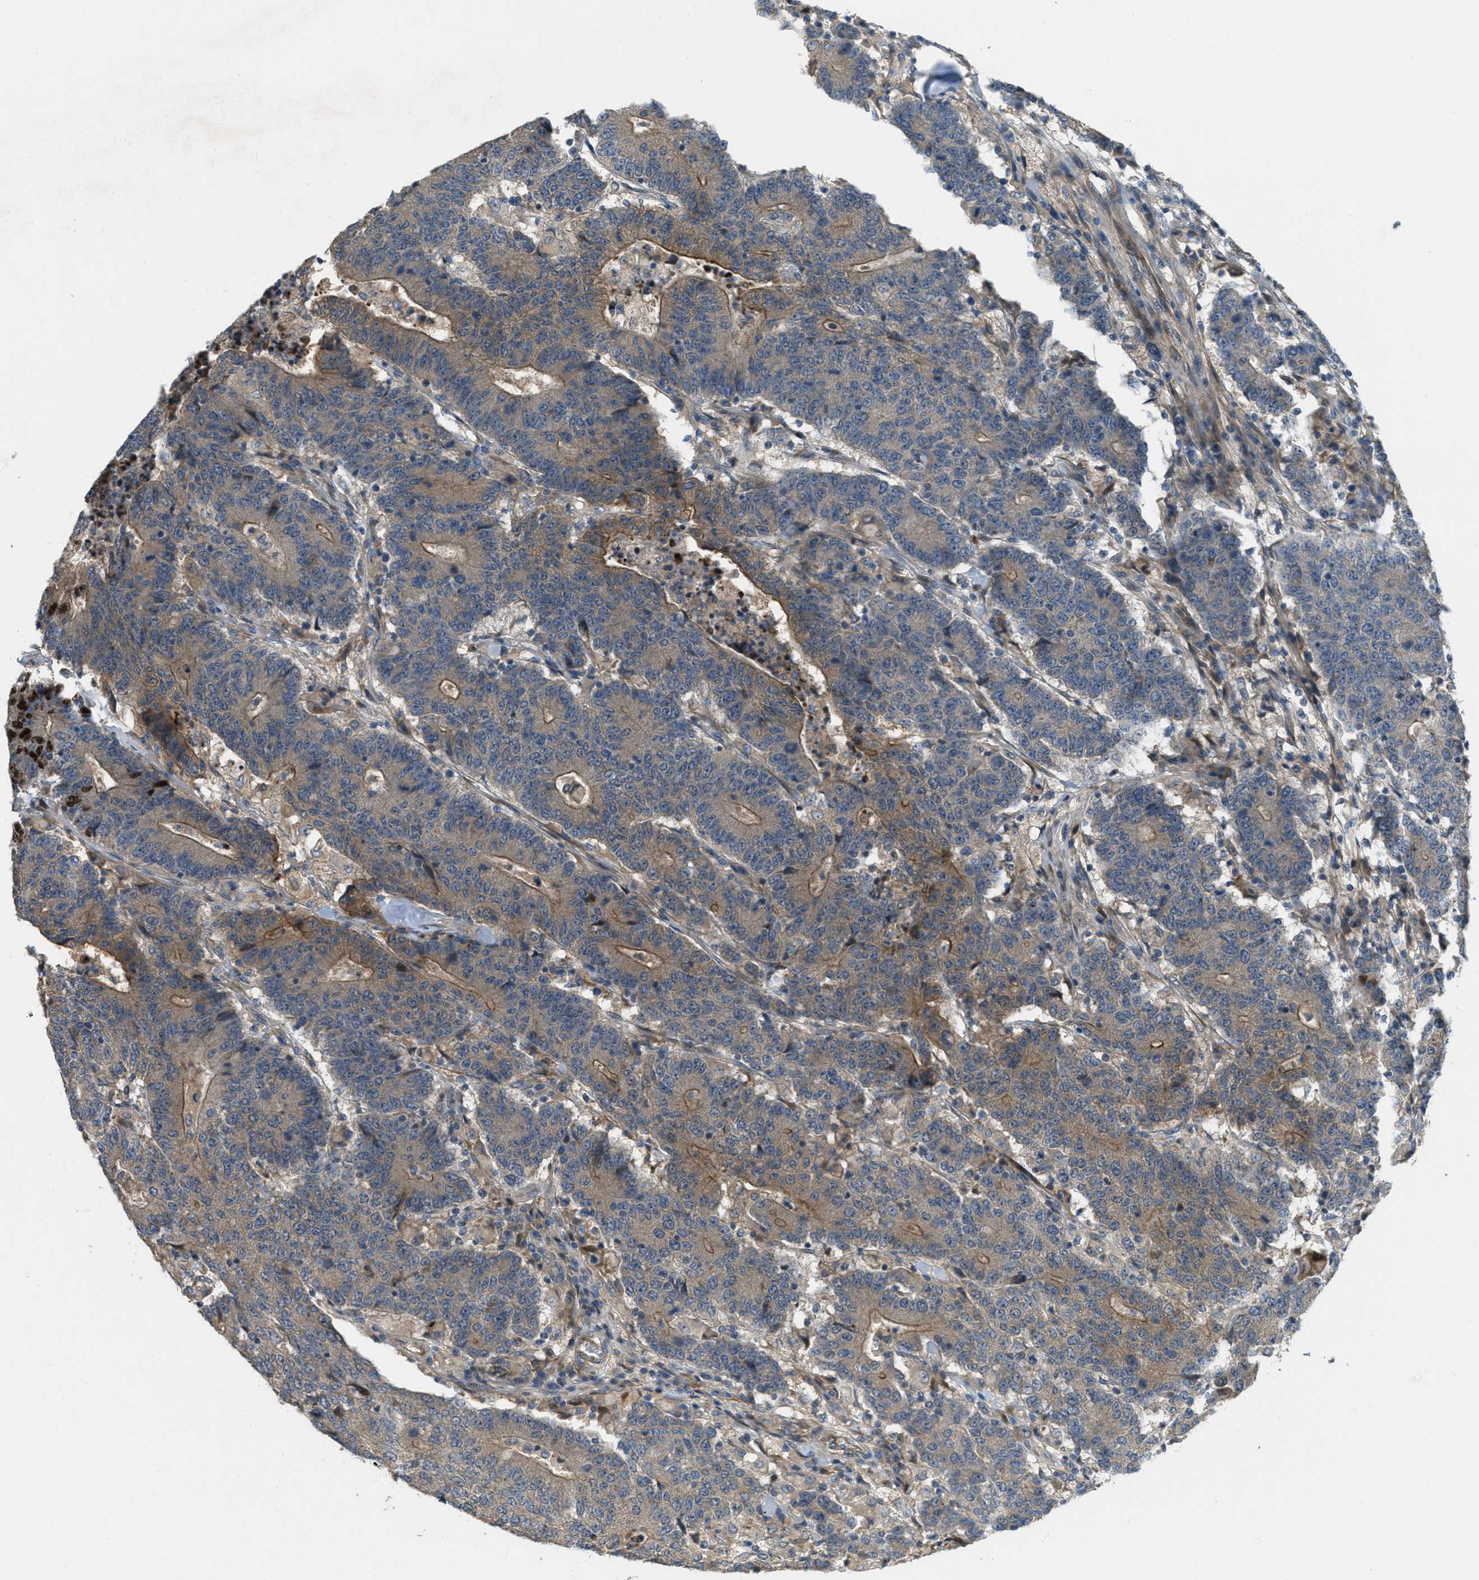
{"staining": {"intensity": "weak", "quantity": ">75%", "location": "cytoplasmic/membranous"}, "tissue": "colorectal cancer", "cell_type": "Tumor cells", "image_type": "cancer", "snomed": [{"axis": "morphology", "description": "Normal tissue, NOS"}, {"axis": "morphology", "description": "Adenocarcinoma, NOS"}, {"axis": "topography", "description": "Colon"}], "caption": "This is an image of immunohistochemistry staining of colorectal adenocarcinoma, which shows weak positivity in the cytoplasmic/membranous of tumor cells.", "gene": "ADCY6", "patient": {"sex": "female", "age": 75}}